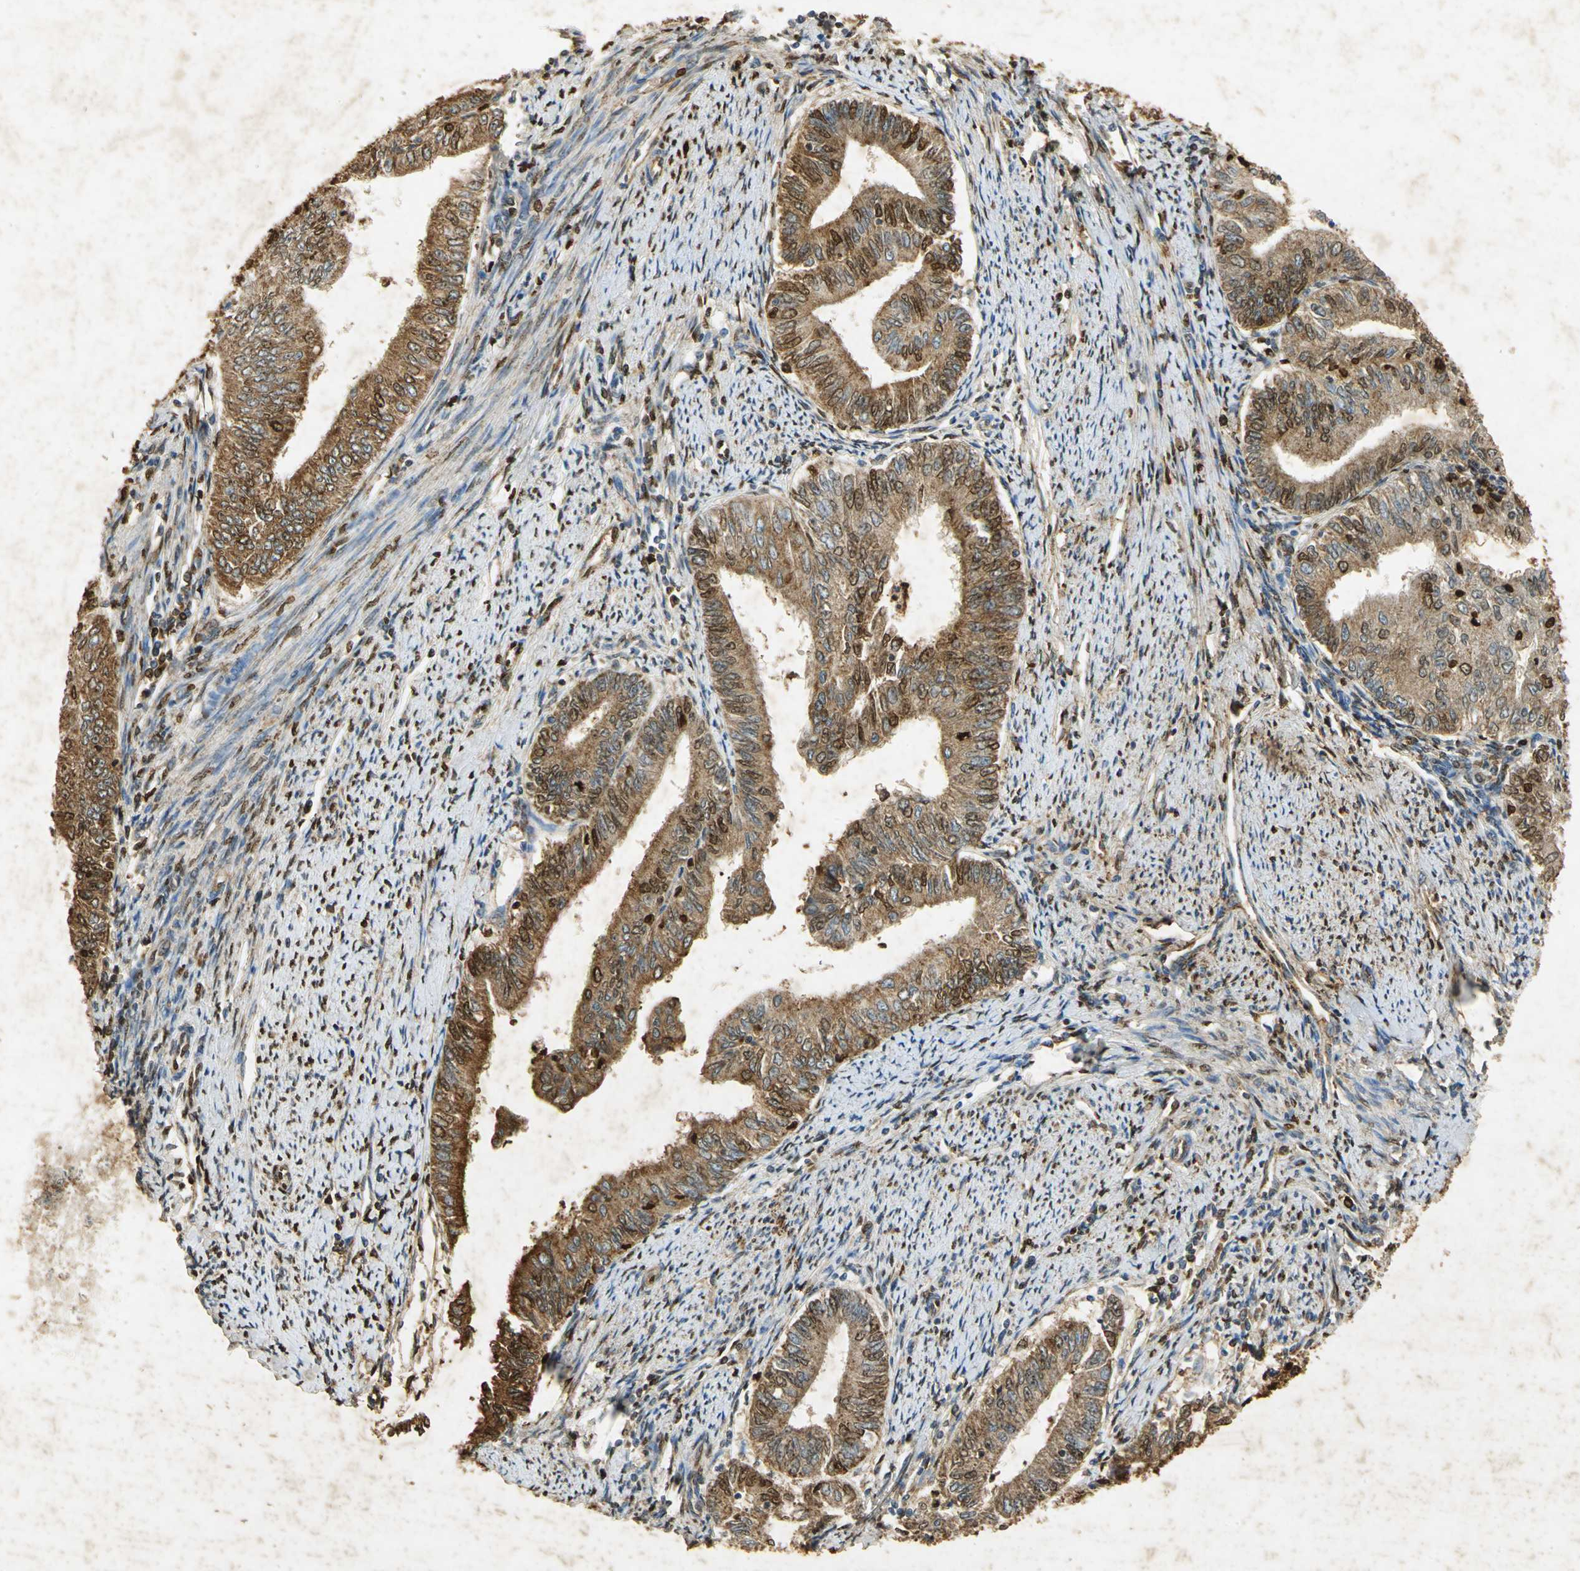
{"staining": {"intensity": "strong", "quantity": ">75%", "location": "cytoplasmic/membranous,nuclear"}, "tissue": "endometrial cancer", "cell_type": "Tumor cells", "image_type": "cancer", "snomed": [{"axis": "morphology", "description": "Adenocarcinoma, NOS"}, {"axis": "topography", "description": "Endometrium"}], "caption": "Immunohistochemistry (IHC) (DAB) staining of human adenocarcinoma (endometrial) displays strong cytoplasmic/membranous and nuclear protein positivity in approximately >75% of tumor cells.", "gene": "ANXA4", "patient": {"sex": "female", "age": 66}}